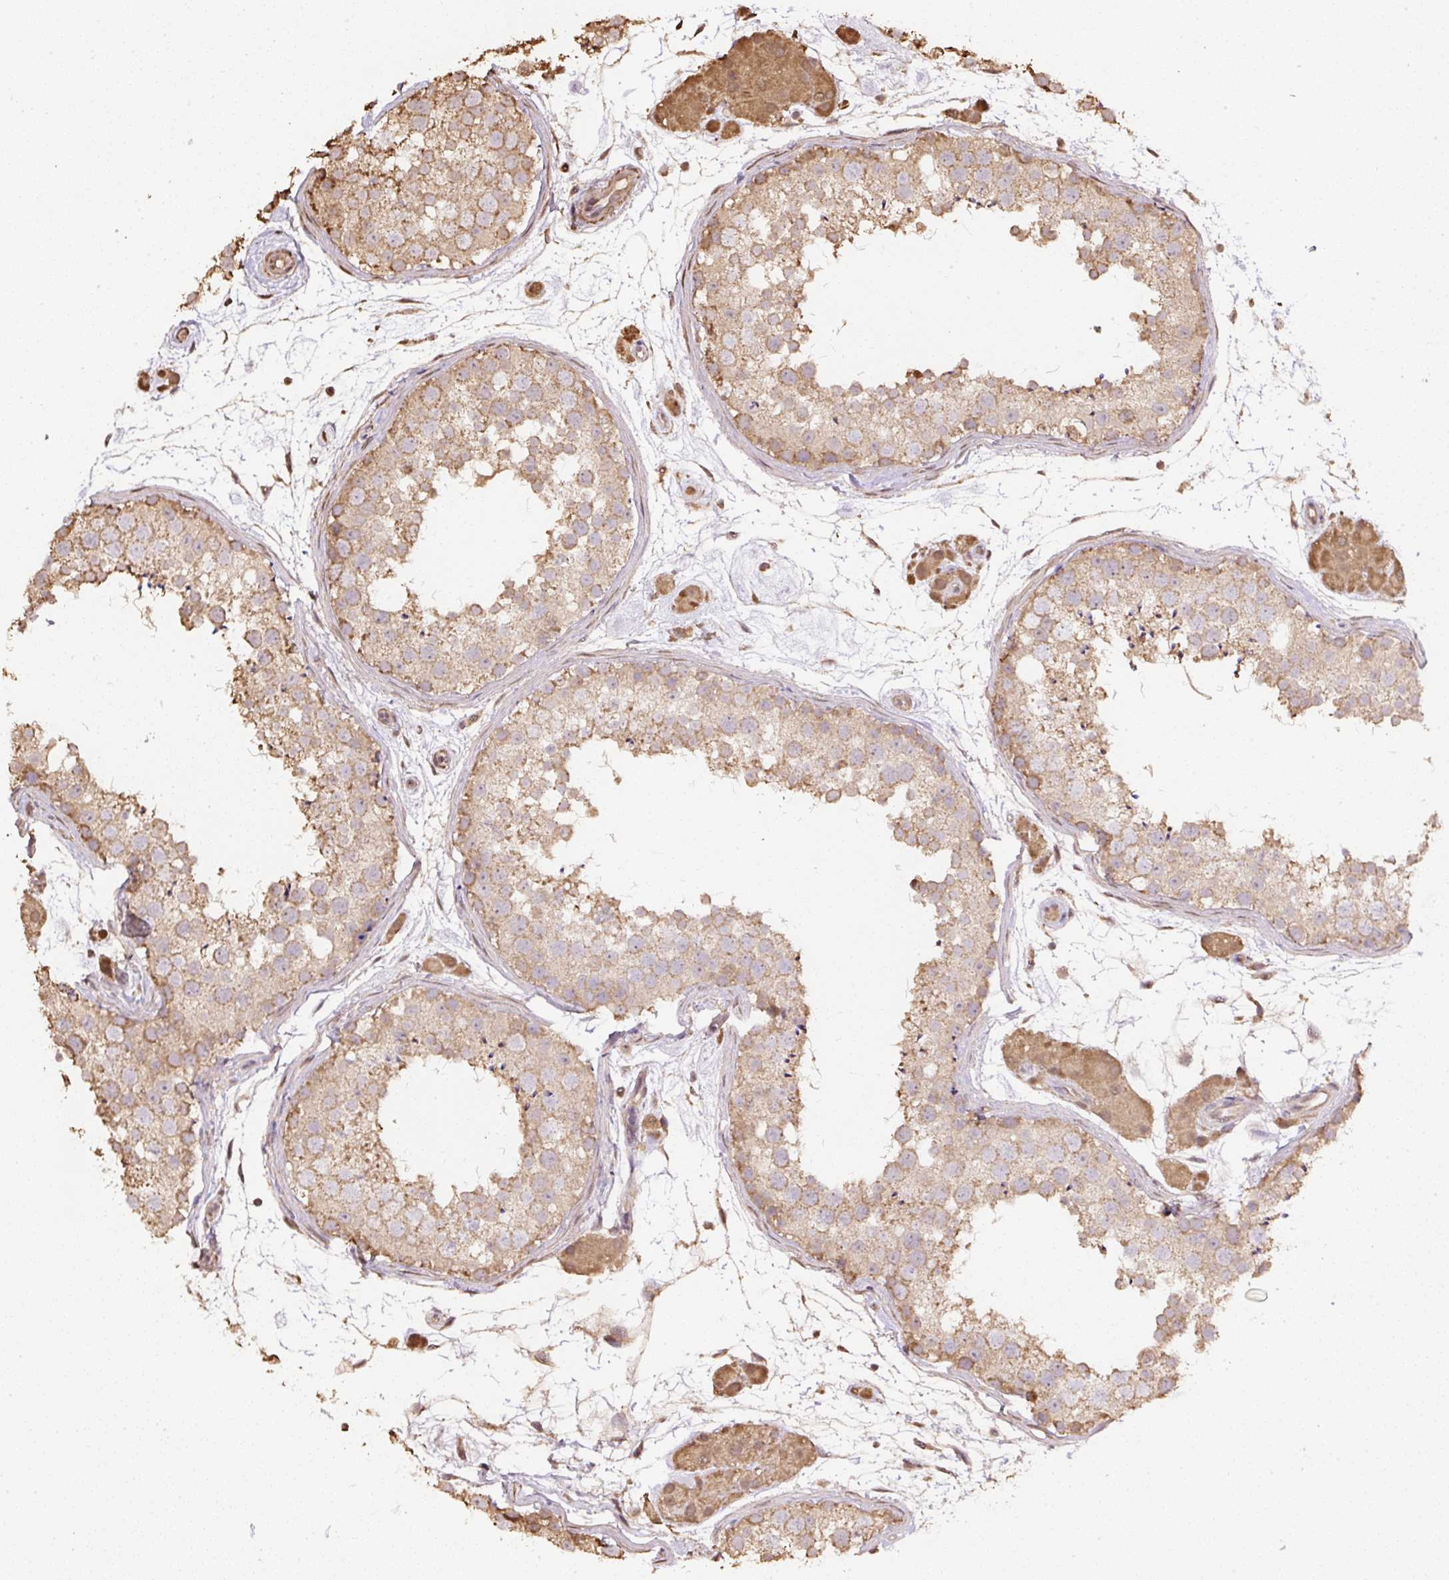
{"staining": {"intensity": "moderate", "quantity": "25%-75%", "location": "cytoplasmic/membranous"}, "tissue": "testis", "cell_type": "Cells in seminiferous ducts", "image_type": "normal", "snomed": [{"axis": "morphology", "description": "Normal tissue, NOS"}, {"axis": "topography", "description": "Testis"}], "caption": "Moderate cytoplasmic/membranous protein expression is present in about 25%-75% of cells in seminiferous ducts in testis. (Brightfield microscopy of DAB IHC at high magnification).", "gene": "TMEM170B", "patient": {"sex": "male", "age": 41}}